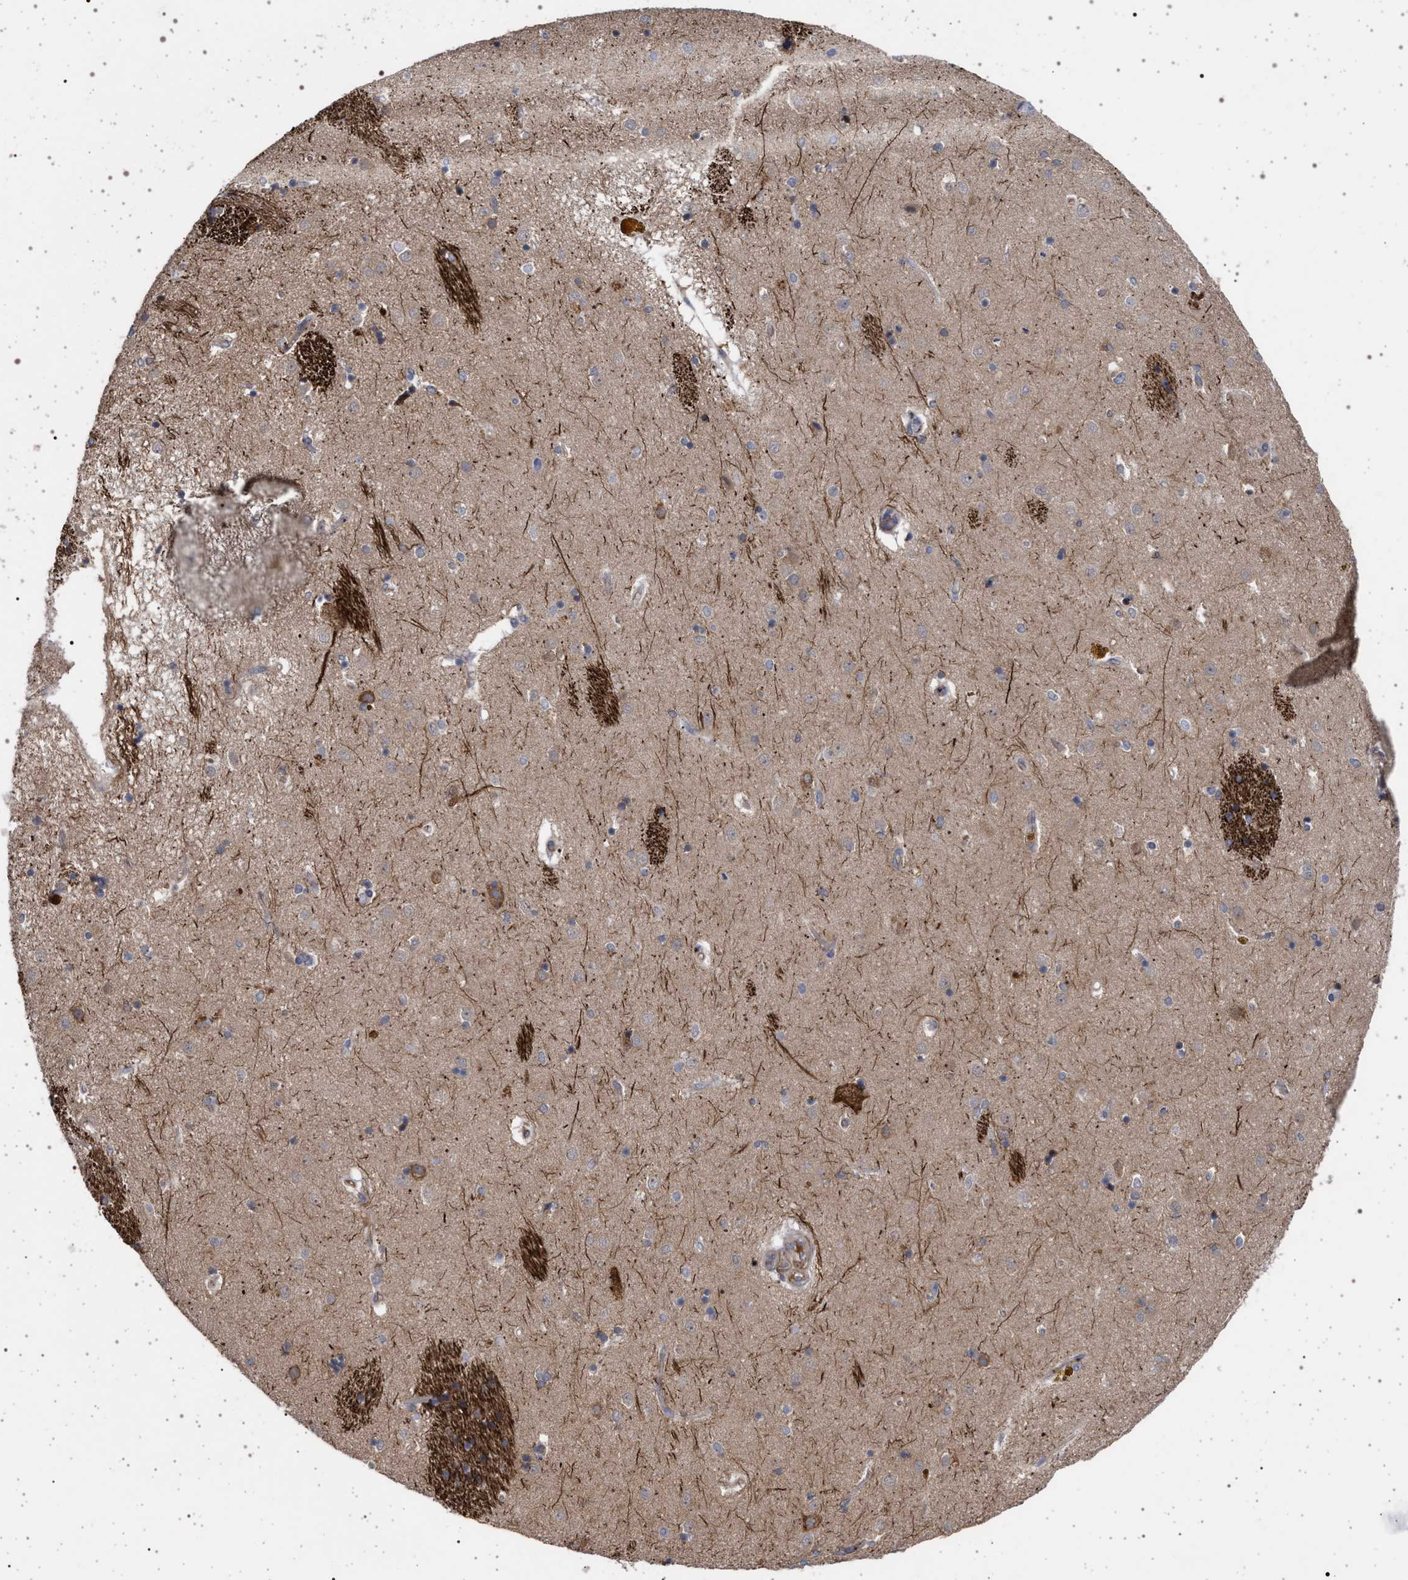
{"staining": {"intensity": "moderate", "quantity": "<25%", "location": "cytoplasmic/membranous"}, "tissue": "caudate", "cell_type": "Glial cells", "image_type": "normal", "snomed": [{"axis": "morphology", "description": "Normal tissue, NOS"}, {"axis": "topography", "description": "Lateral ventricle wall"}], "caption": "IHC image of unremarkable human caudate stained for a protein (brown), which demonstrates low levels of moderate cytoplasmic/membranous staining in approximately <25% of glial cells.", "gene": "RBM48", "patient": {"sex": "male", "age": 70}}